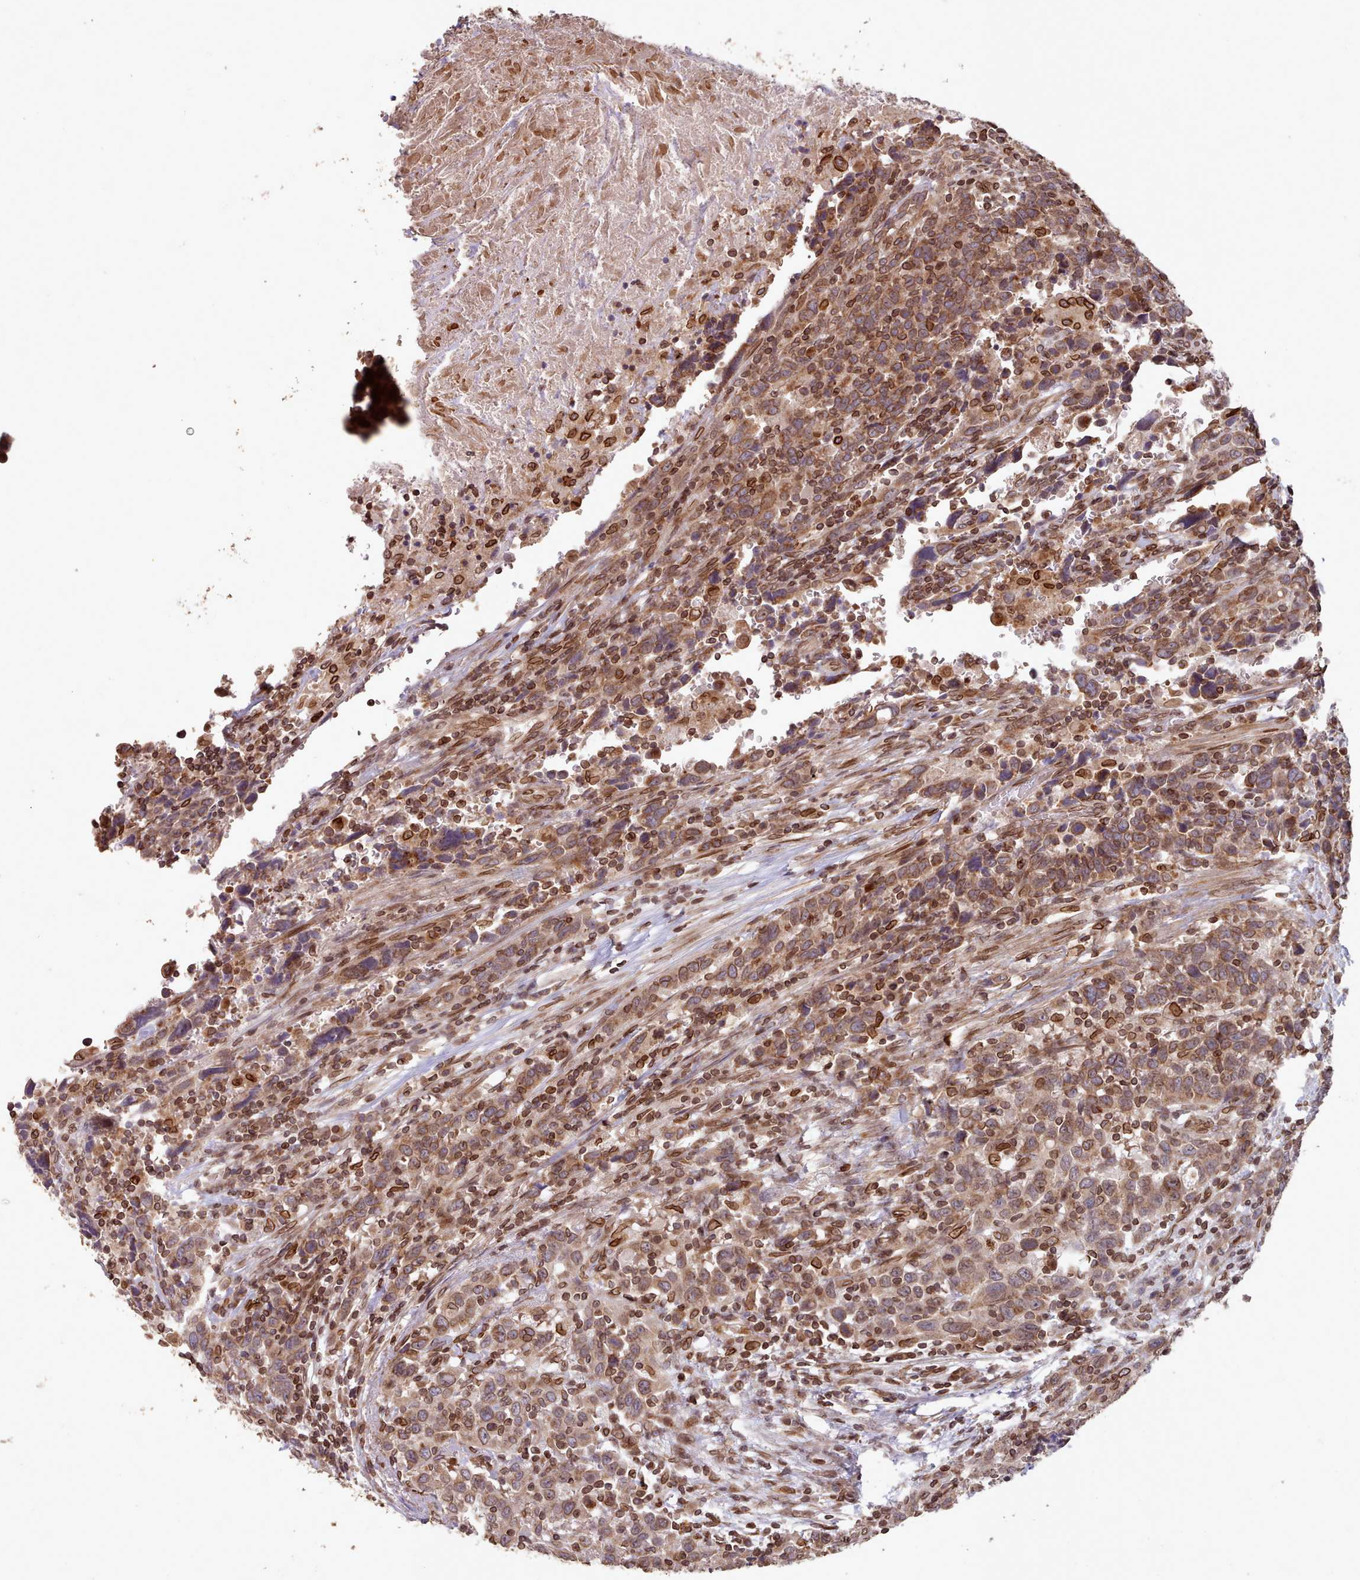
{"staining": {"intensity": "weak", "quantity": ">75%", "location": "cytoplasmic/membranous,nuclear"}, "tissue": "urothelial cancer", "cell_type": "Tumor cells", "image_type": "cancer", "snomed": [{"axis": "morphology", "description": "Urothelial carcinoma, High grade"}, {"axis": "topography", "description": "Urinary bladder"}], "caption": "A micrograph of human high-grade urothelial carcinoma stained for a protein exhibits weak cytoplasmic/membranous and nuclear brown staining in tumor cells. The staining is performed using DAB brown chromogen to label protein expression. The nuclei are counter-stained blue using hematoxylin.", "gene": "TOR1AIP1", "patient": {"sex": "male", "age": 61}}